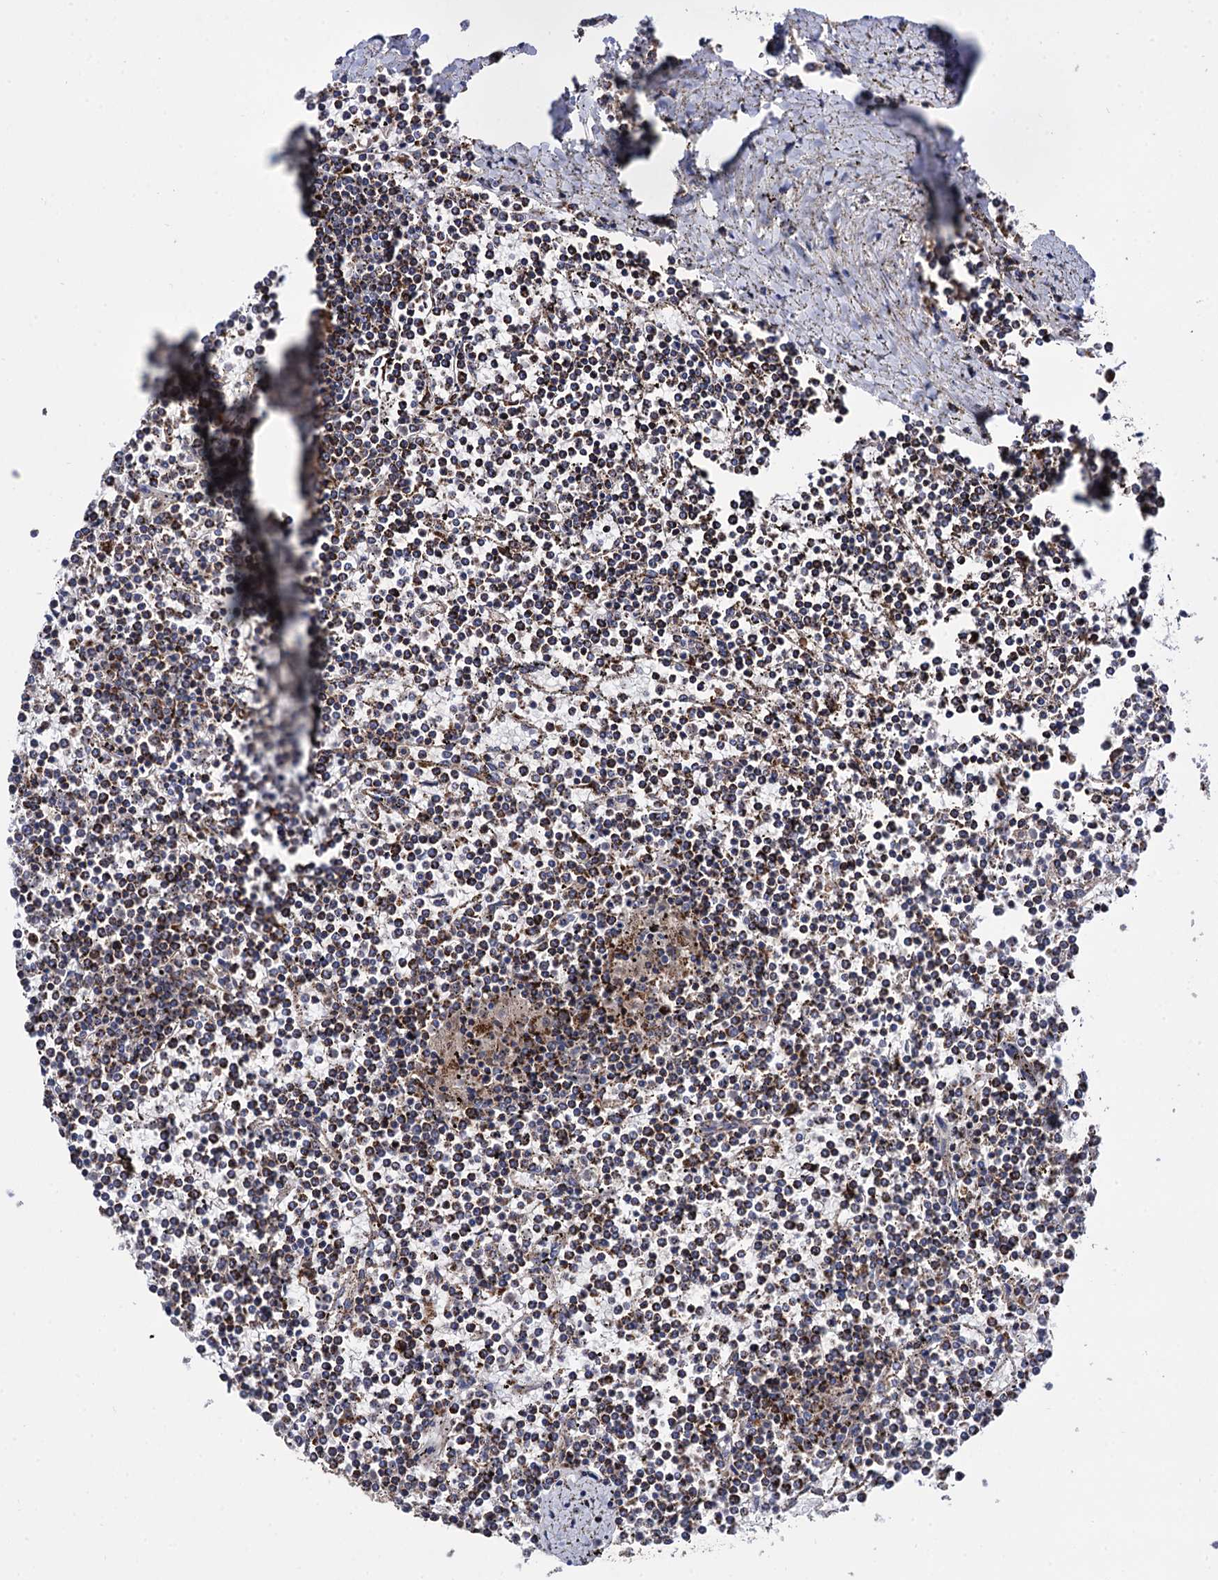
{"staining": {"intensity": "moderate", "quantity": ">75%", "location": "cytoplasmic/membranous"}, "tissue": "lymphoma", "cell_type": "Tumor cells", "image_type": "cancer", "snomed": [{"axis": "morphology", "description": "Malignant lymphoma, non-Hodgkin's type, Low grade"}, {"axis": "topography", "description": "Spleen"}], "caption": "Moderate cytoplasmic/membranous protein expression is seen in approximately >75% of tumor cells in lymphoma.", "gene": "IQCH", "patient": {"sex": "female", "age": 19}}